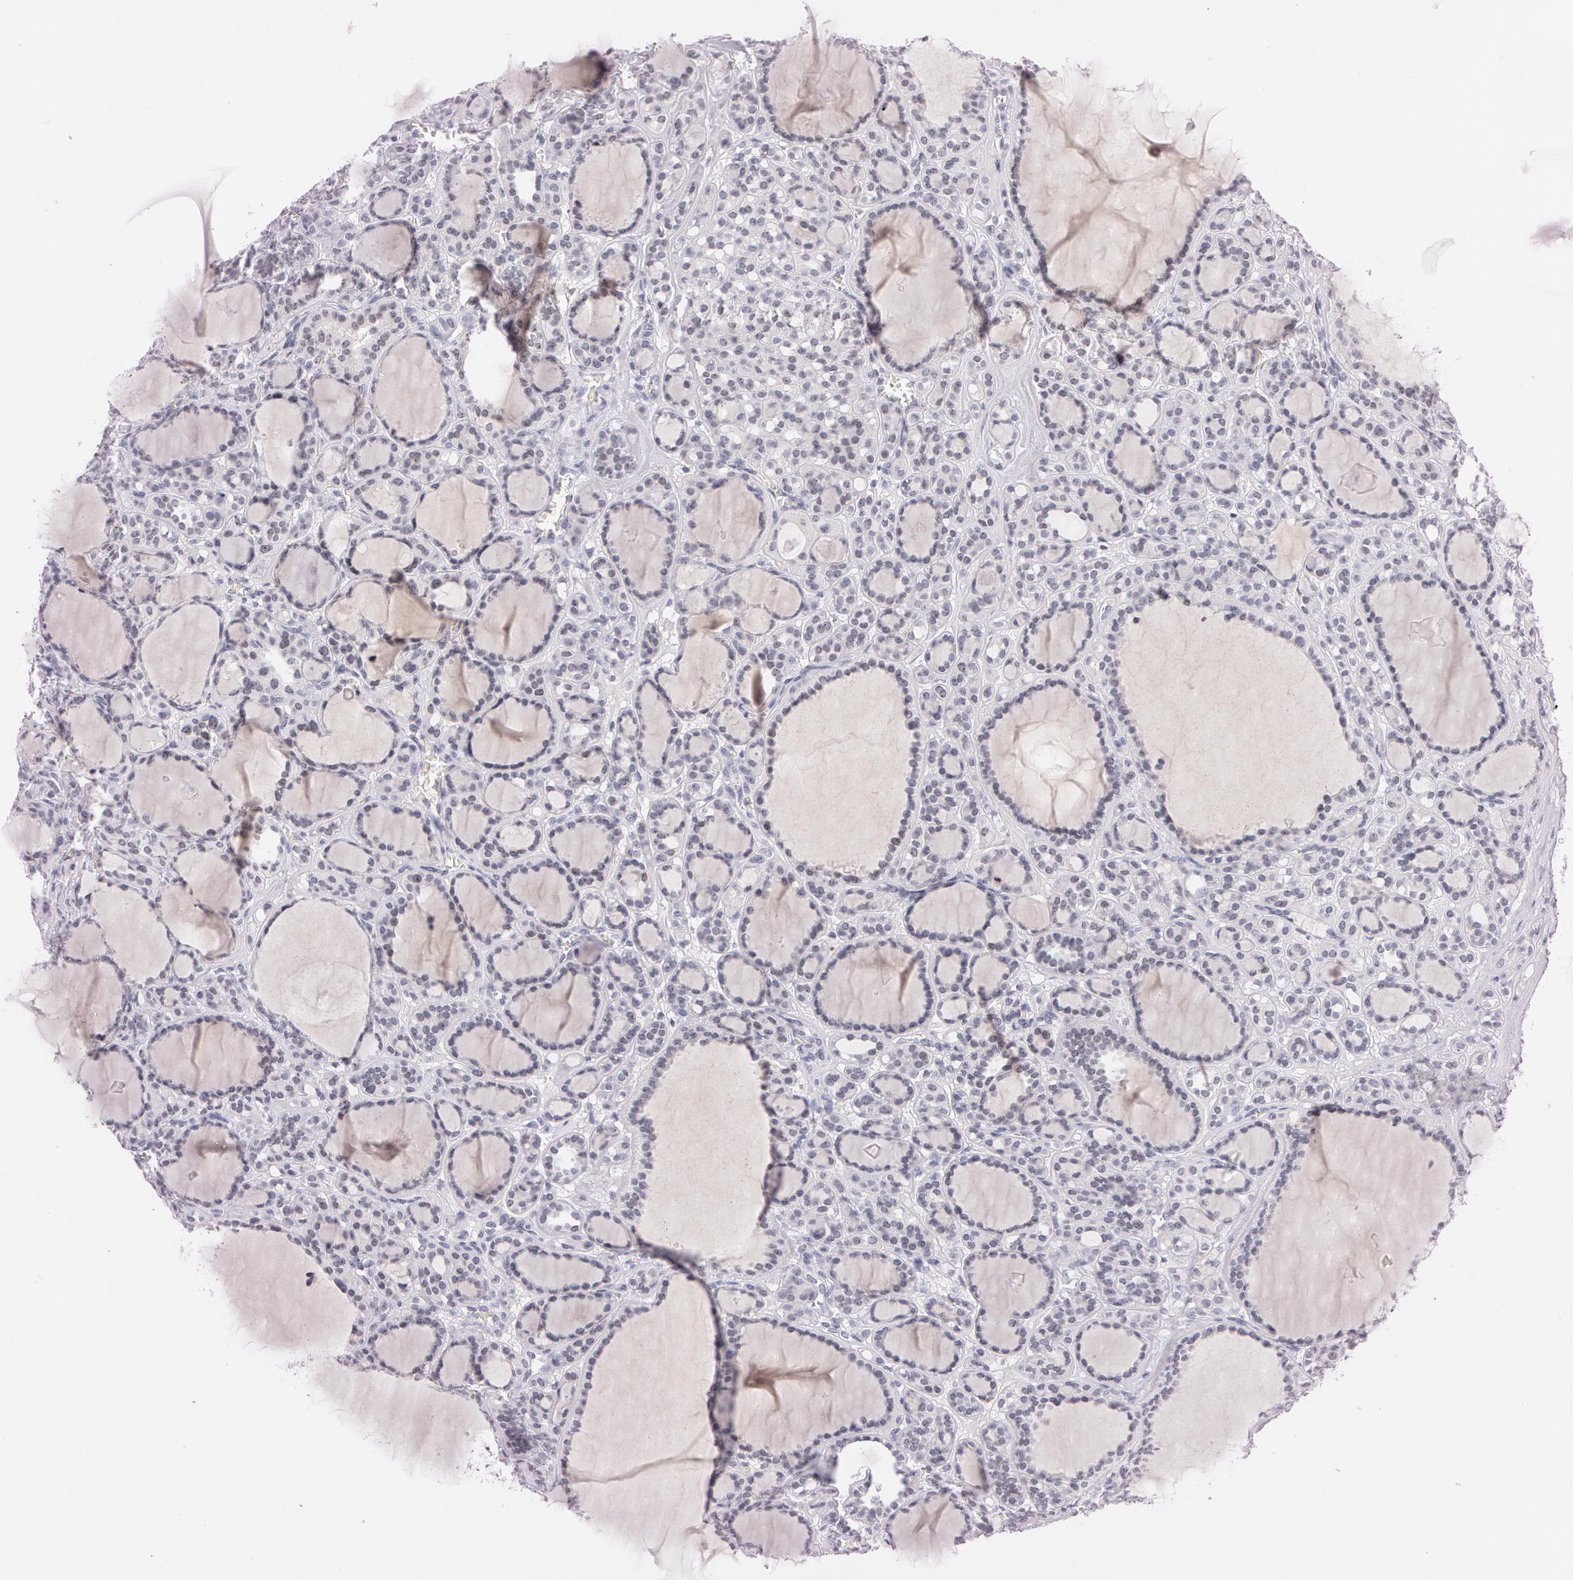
{"staining": {"intensity": "negative", "quantity": "none", "location": "none"}, "tissue": "thyroid cancer", "cell_type": "Tumor cells", "image_type": "cancer", "snomed": [{"axis": "morphology", "description": "Follicular adenoma carcinoma, NOS"}, {"axis": "topography", "description": "Thyroid gland"}], "caption": "Immunohistochemical staining of human thyroid follicular adenoma carcinoma displays no significant staining in tumor cells.", "gene": "FBL", "patient": {"sex": "female", "age": 71}}